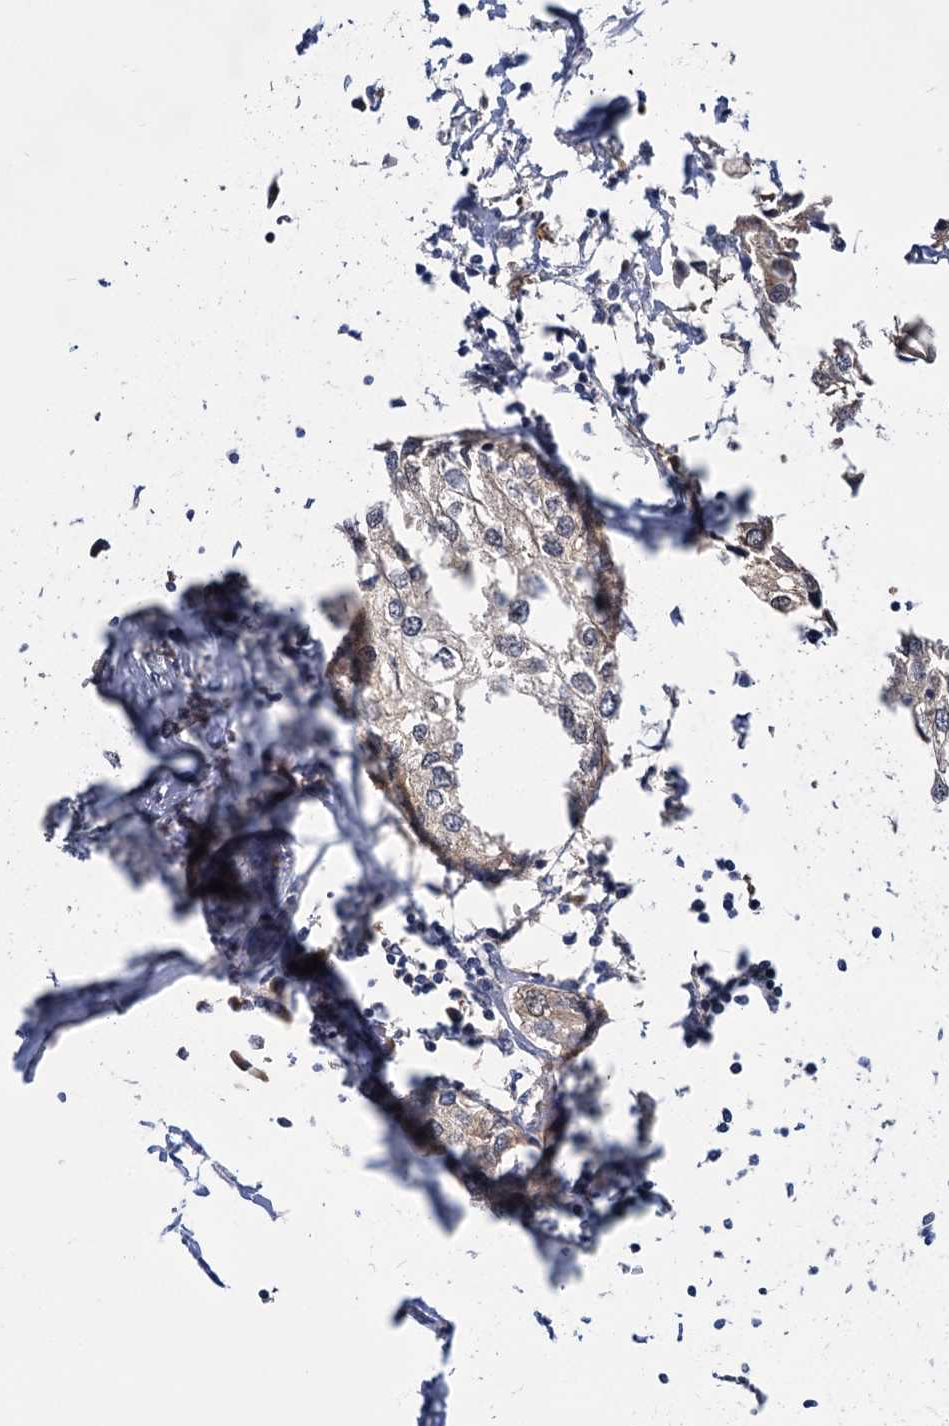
{"staining": {"intensity": "weak", "quantity": "<25%", "location": "cytoplasmic/membranous"}, "tissue": "urothelial cancer", "cell_type": "Tumor cells", "image_type": "cancer", "snomed": [{"axis": "morphology", "description": "Urothelial carcinoma, High grade"}, {"axis": "topography", "description": "Urinary bladder"}], "caption": "IHC micrograph of neoplastic tissue: high-grade urothelial carcinoma stained with DAB displays no significant protein expression in tumor cells. Nuclei are stained in blue.", "gene": "SNX15", "patient": {"sex": "male", "age": 64}}